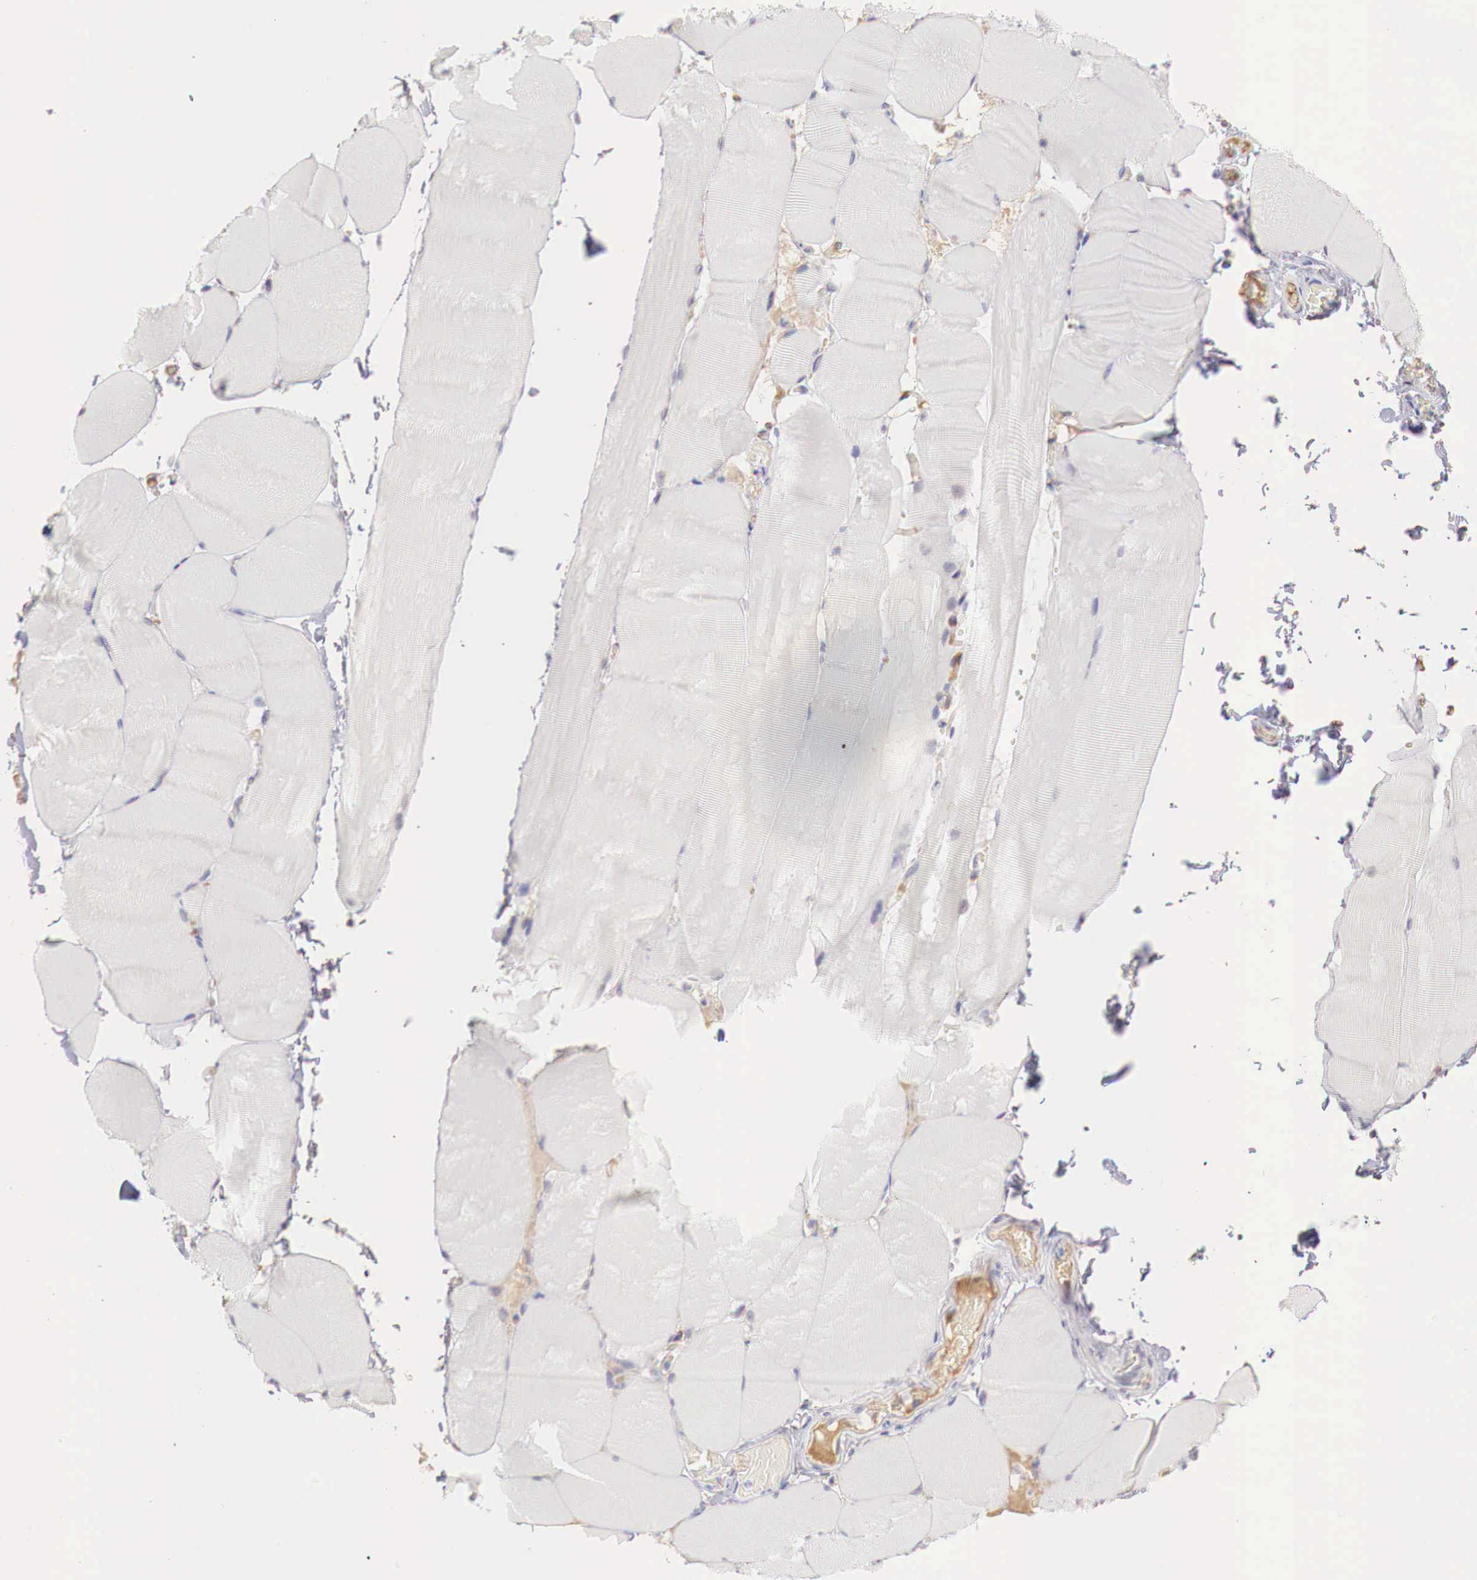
{"staining": {"intensity": "negative", "quantity": "none", "location": "none"}, "tissue": "skeletal muscle", "cell_type": "Myocytes", "image_type": "normal", "snomed": [{"axis": "morphology", "description": "Normal tissue, NOS"}, {"axis": "topography", "description": "Skeletal muscle"}], "caption": "There is no significant expression in myocytes of skeletal muscle. (DAB (3,3'-diaminobenzidine) IHC with hematoxylin counter stain).", "gene": "XPNPEP2", "patient": {"sex": "male", "age": 71}}